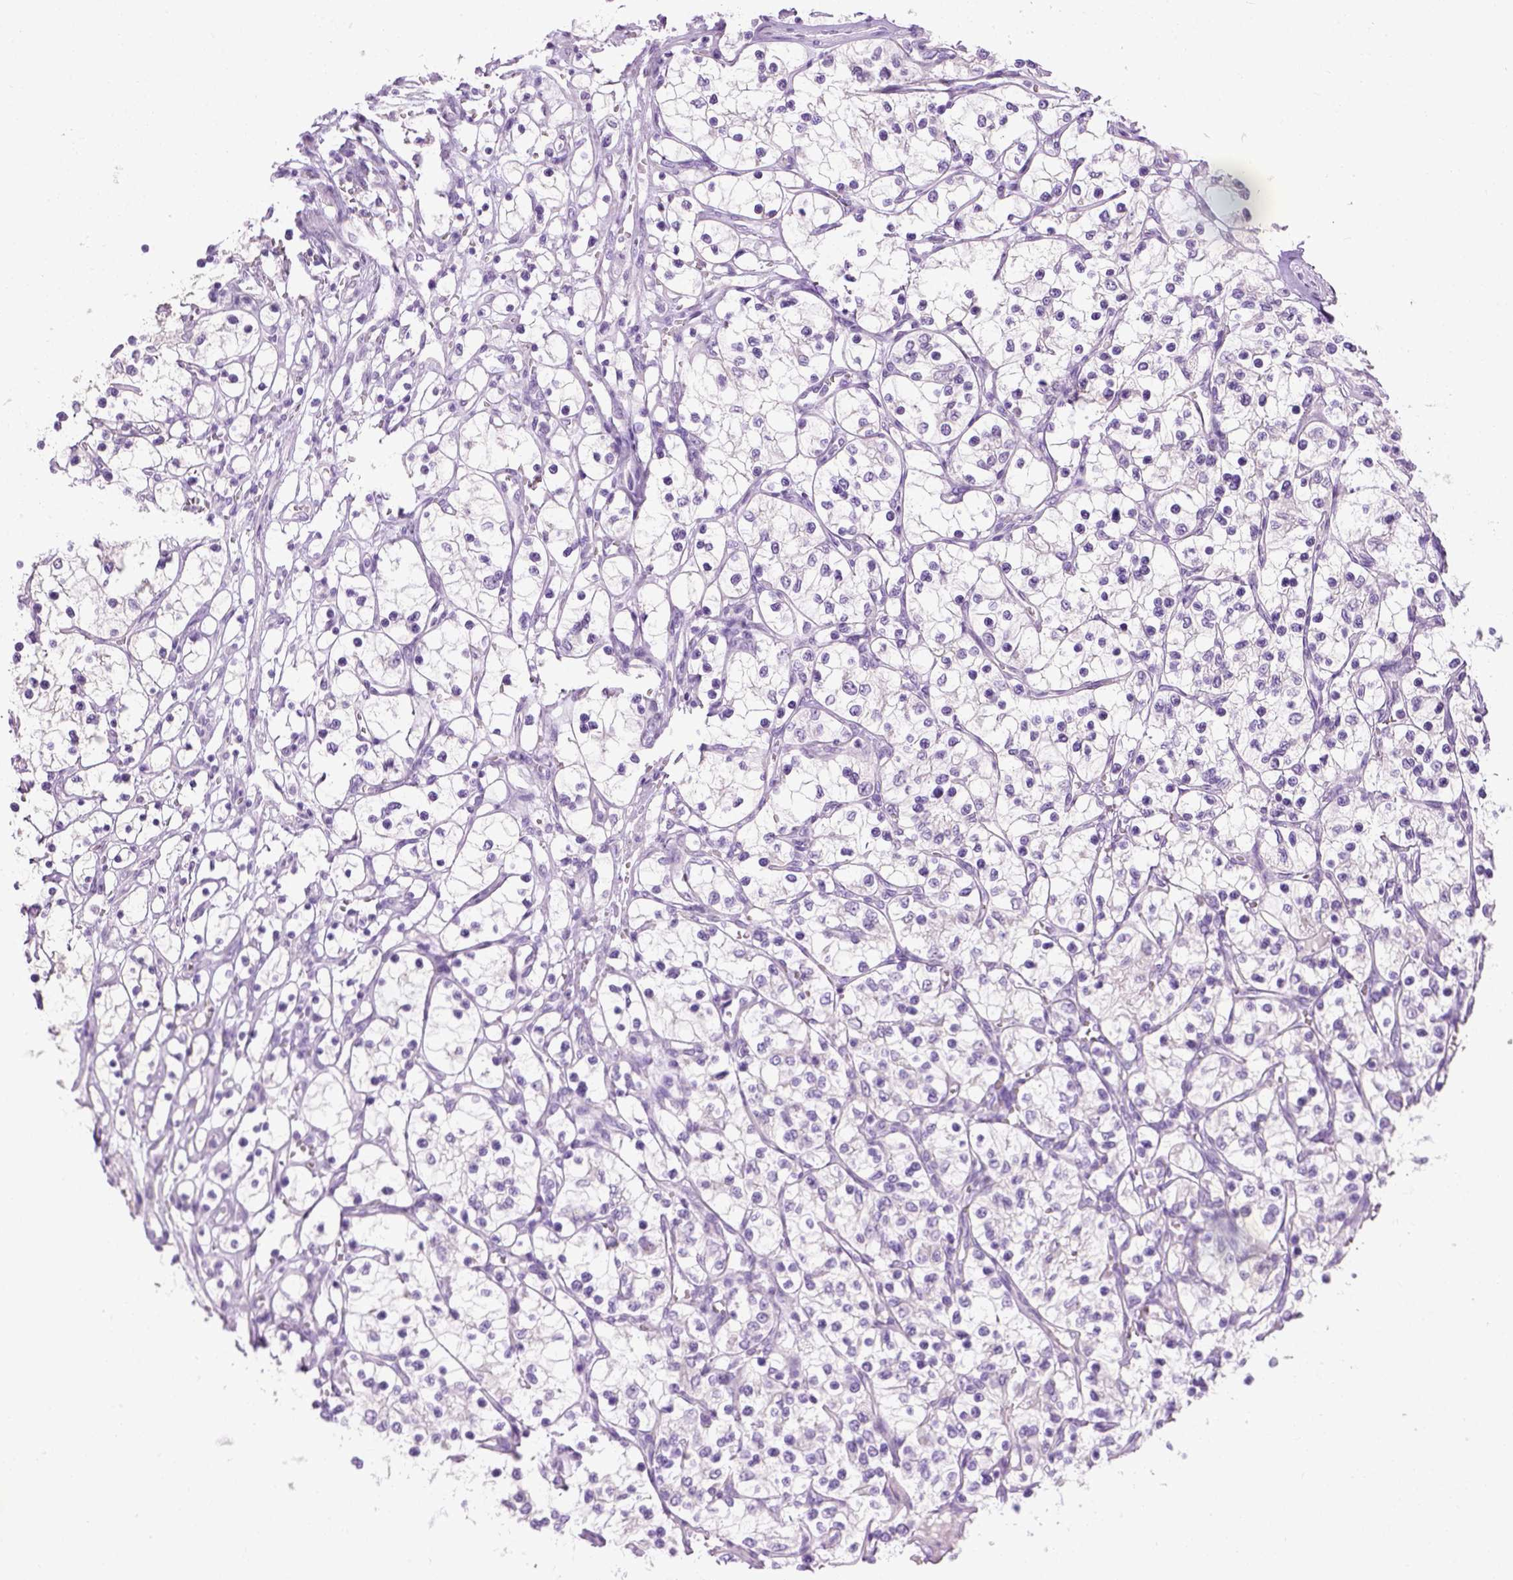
{"staining": {"intensity": "negative", "quantity": "none", "location": "none"}, "tissue": "renal cancer", "cell_type": "Tumor cells", "image_type": "cancer", "snomed": [{"axis": "morphology", "description": "Adenocarcinoma, NOS"}, {"axis": "topography", "description": "Kidney"}], "caption": "There is no significant positivity in tumor cells of adenocarcinoma (renal).", "gene": "CYP24A1", "patient": {"sex": "female", "age": 69}}